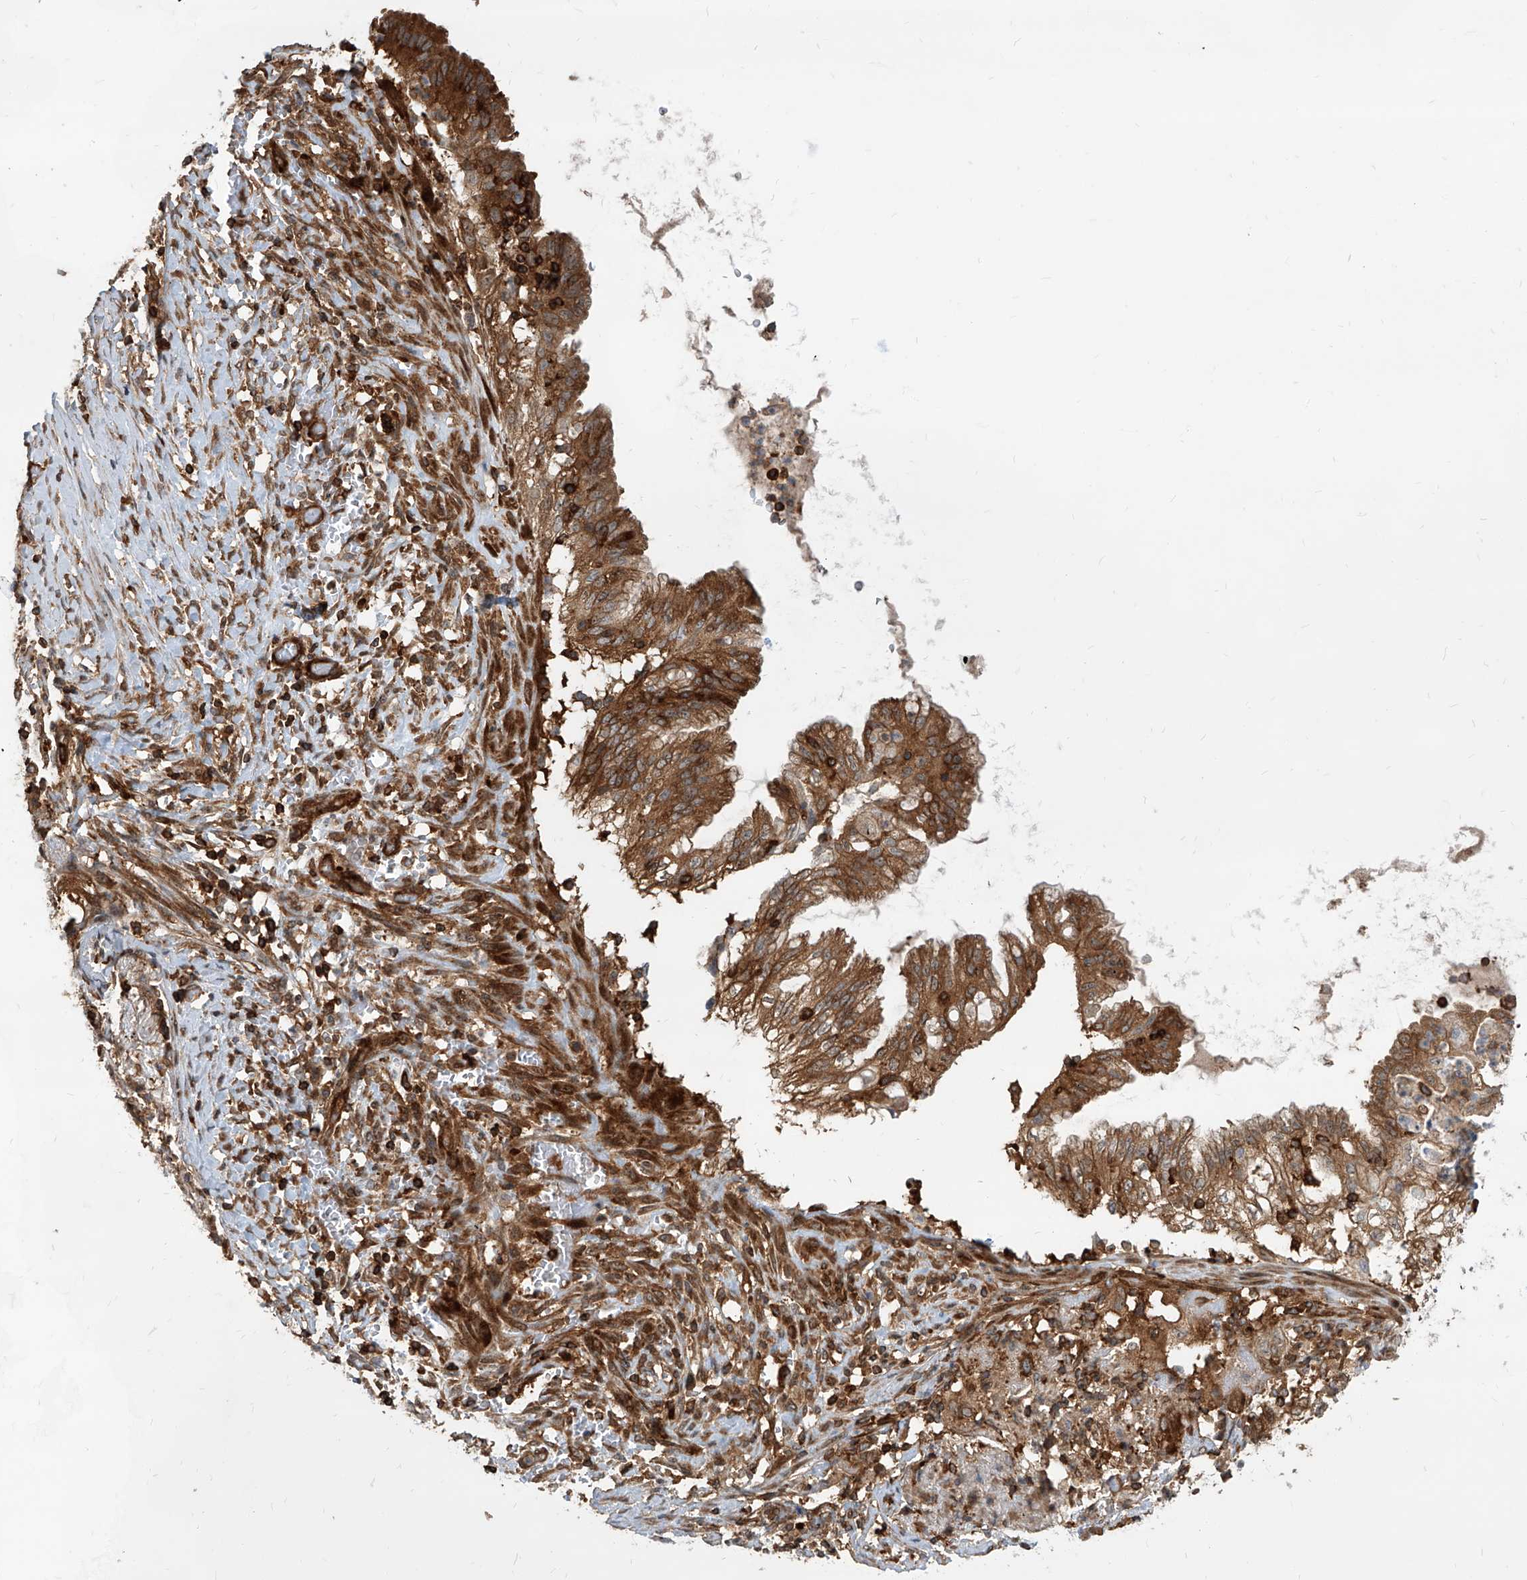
{"staining": {"intensity": "strong", "quantity": ">75%", "location": "cytoplasmic/membranous"}, "tissue": "lung cancer", "cell_type": "Tumor cells", "image_type": "cancer", "snomed": [{"axis": "morphology", "description": "Adenocarcinoma, NOS"}, {"axis": "topography", "description": "Lung"}], "caption": "Protein expression by immunohistochemistry shows strong cytoplasmic/membranous expression in approximately >75% of tumor cells in lung adenocarcinoma. Immunohistochemistry stains the protein in brown and the nuclei are stained blue.", "gene": "MAGED2", "patient": {"sex": "female", "age": 70}}